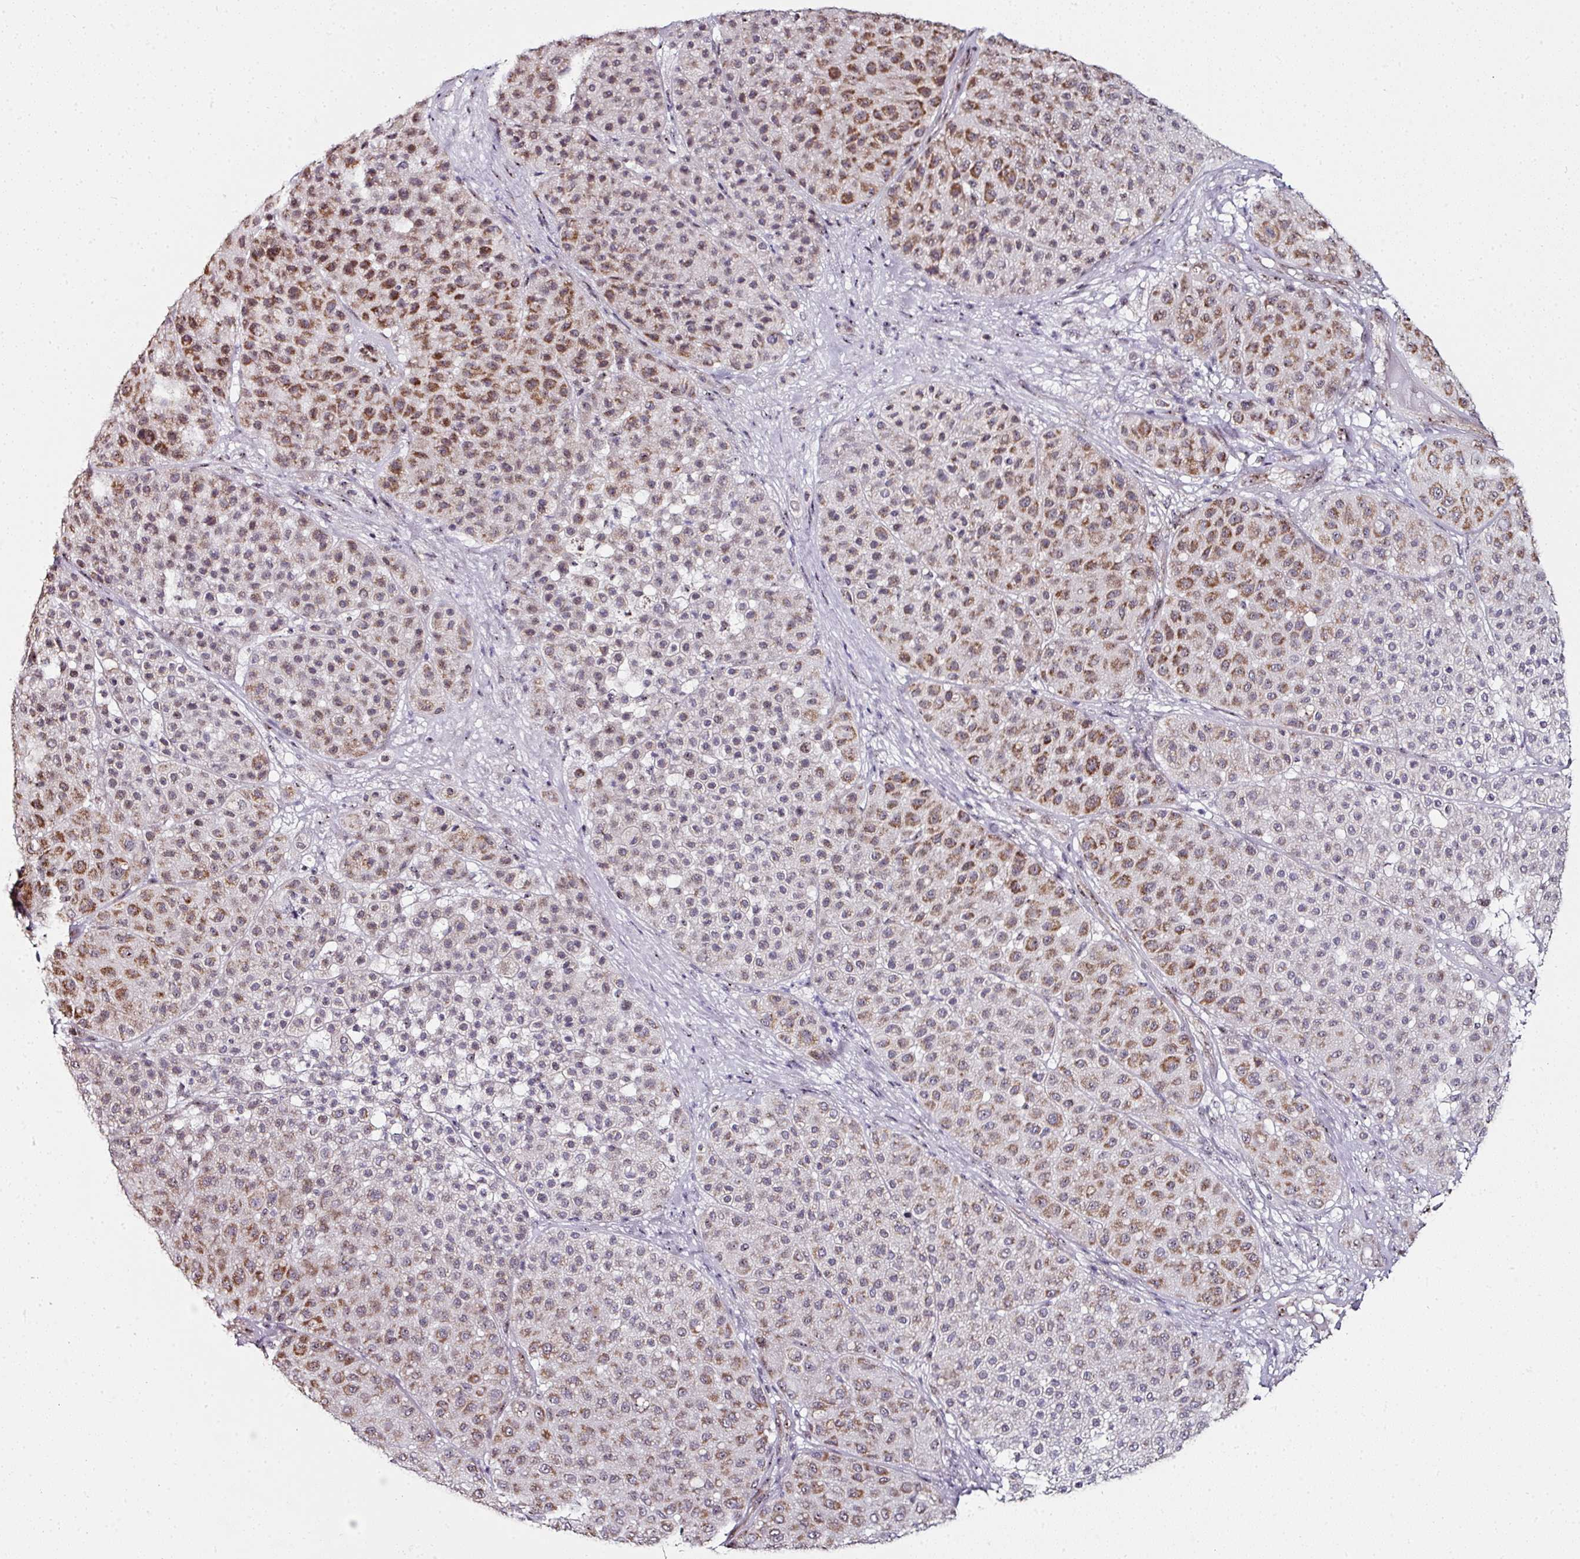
{"staining": {"intensity": "moderate", "quantity": "25%-75%", "location": "cytoplasmic/membranous"}, "tissue": "melanoma", "cell_type": "Tumor cells", "image_type": "cancer", "snomed": [{"axis": "morphology", "description": "Malignant melanoma, Metastatic site"}, {"axis": "topography", "description": "Smooth muscle"}], "caption": "Immunohistochemistry (IHC) of malignant melanoma (metastatic site) shows medium levels of moderate cytoplasmic/membranous staining in approximately 25%-75% of tumor cells. (DAB = brown stain, brightfield microscopy at high magnification).", "gene": "NACC2", "patient": {"sex": "male", "age": 41}}